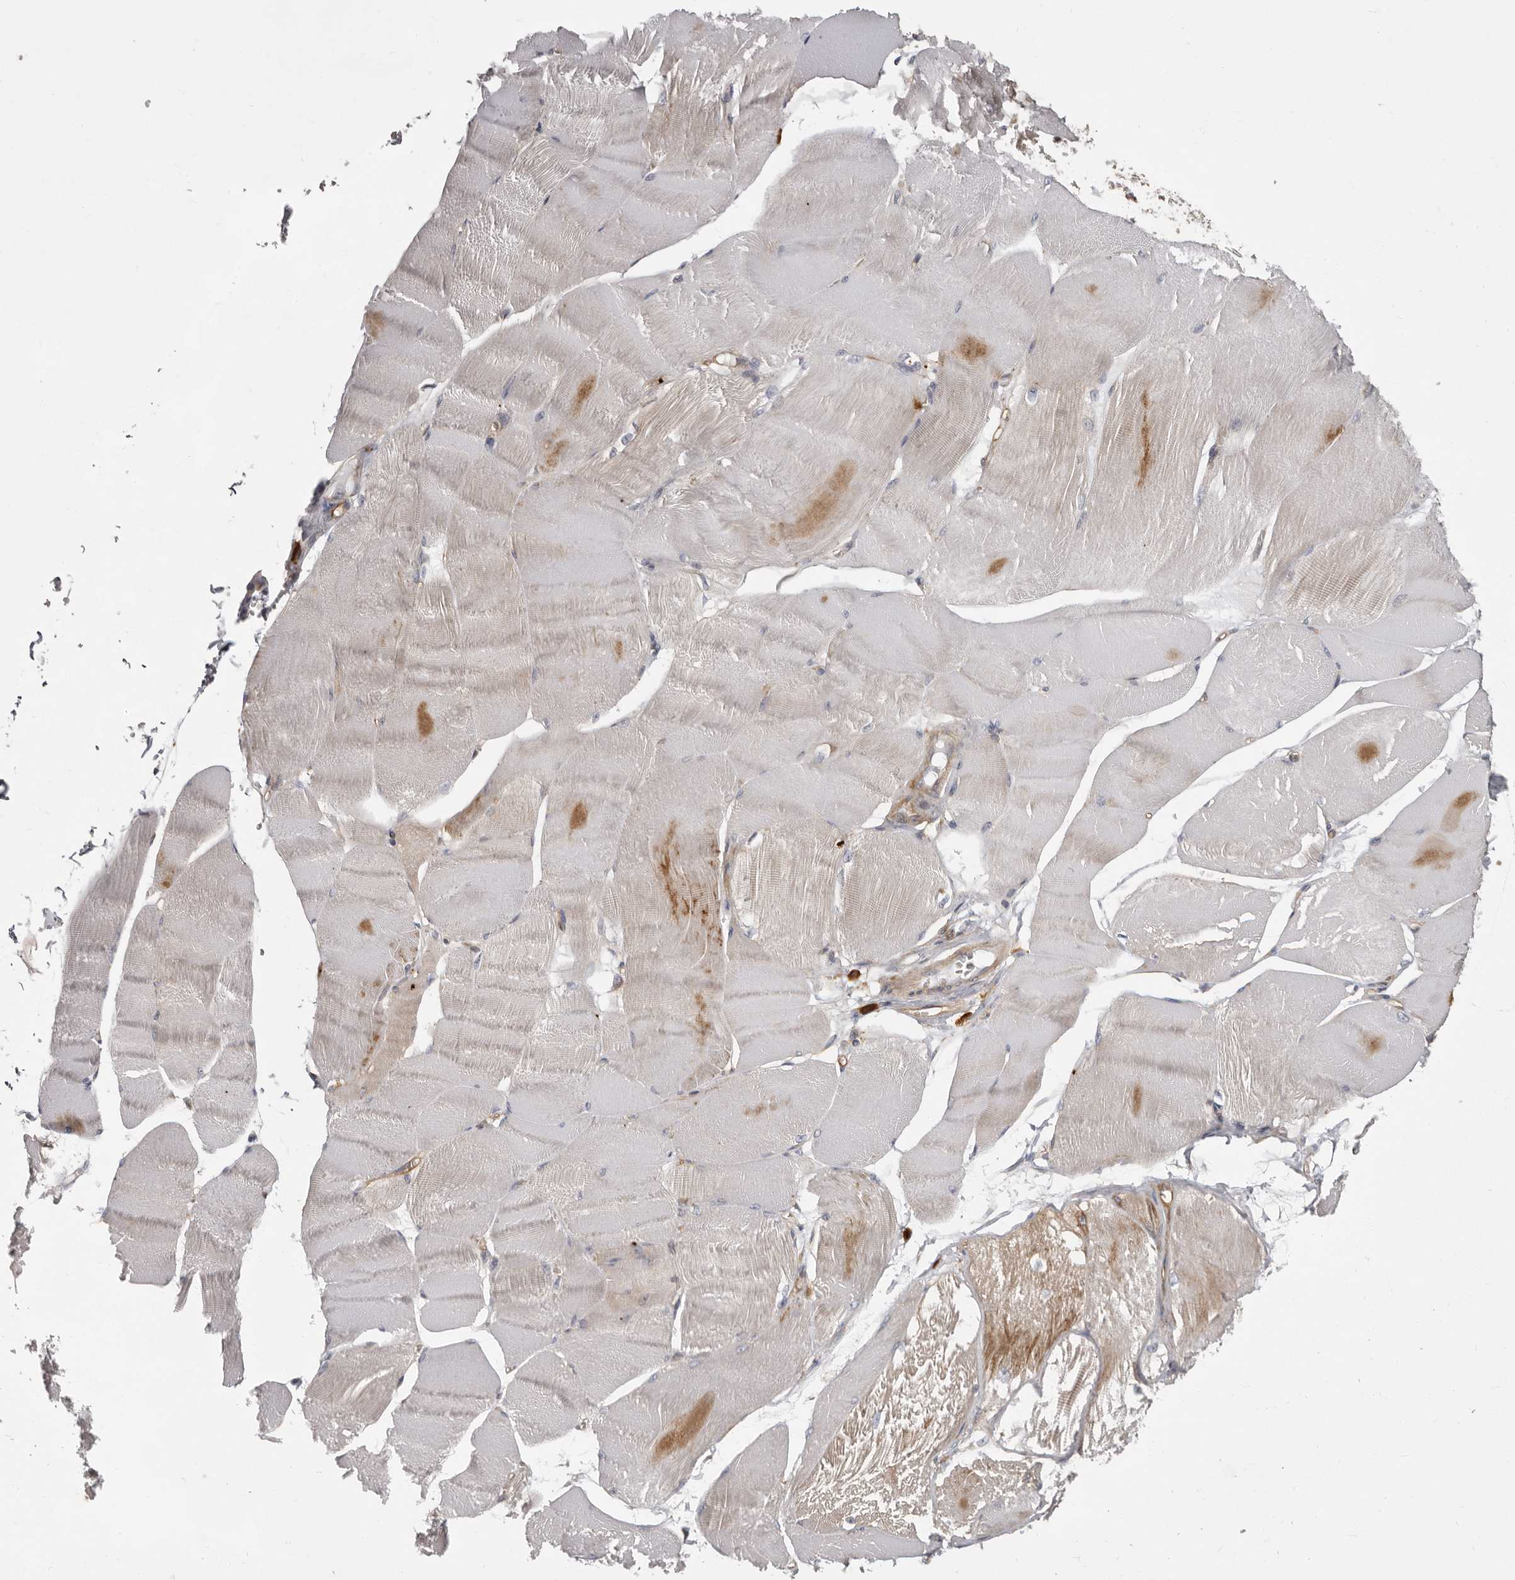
{"staining": {"intensity": "weak", "quantity": "<25%", "location": "cytoplasmic/membranous"}, "tissue": "skeletal muscle", "cell_type": "Myocytes", "image_type": "normal", "snomed": [{"axis": "morphology", "description": "Normal tissue, NOS"}, {"axis": "morphology", "description": "Basal cell carcinoma"}, {"axis": "topography", "description": "Skeletal muscle"}], "caption": "DAB immunohistochemical staining of normal human skeletal muscle reveals no significant expression in myocytes. (Brightfield microscopy of DAB immunohistochemistry at high magnification).", "gene": "ENAH", "patient": {"sex": "female", "age": 64}}